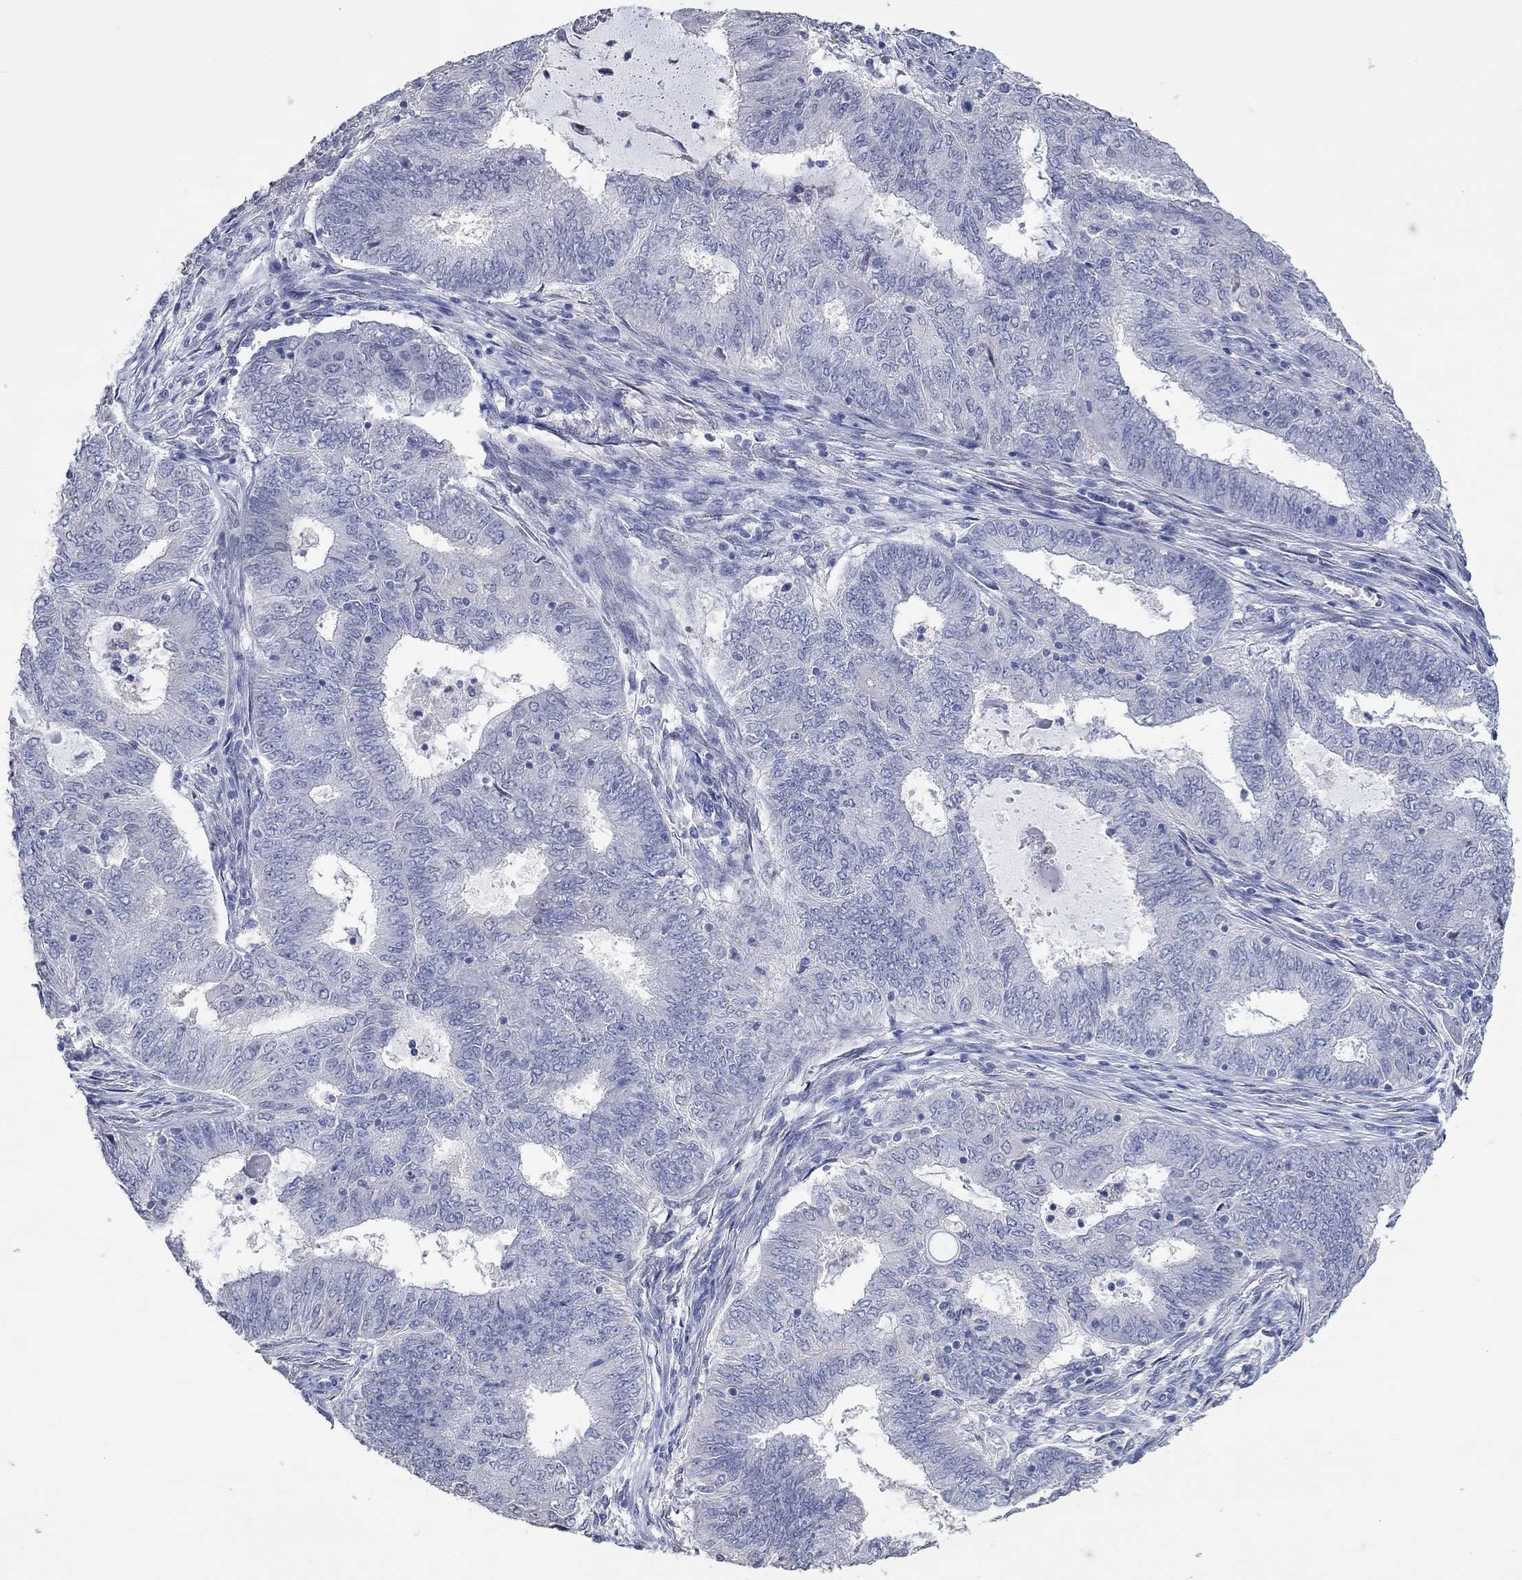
{"staining": {"intensity": "negative", "quantity": "none", "location": "none"}, "tissue": "endometrial cancer", "cell_type": "Tumor cells", "image_type": "cancer", "snomed": [{"axis": "morphology", "description": "Adenocarcinoma, NOS"}, {"axis": "topography", "description": "Endometrium"}], "caption": "Image shows no protein staining in tumor cells of endometrial cancer tissue.", "gene": "PNMA5", "patient": {"sex": "female", "age": 62}}